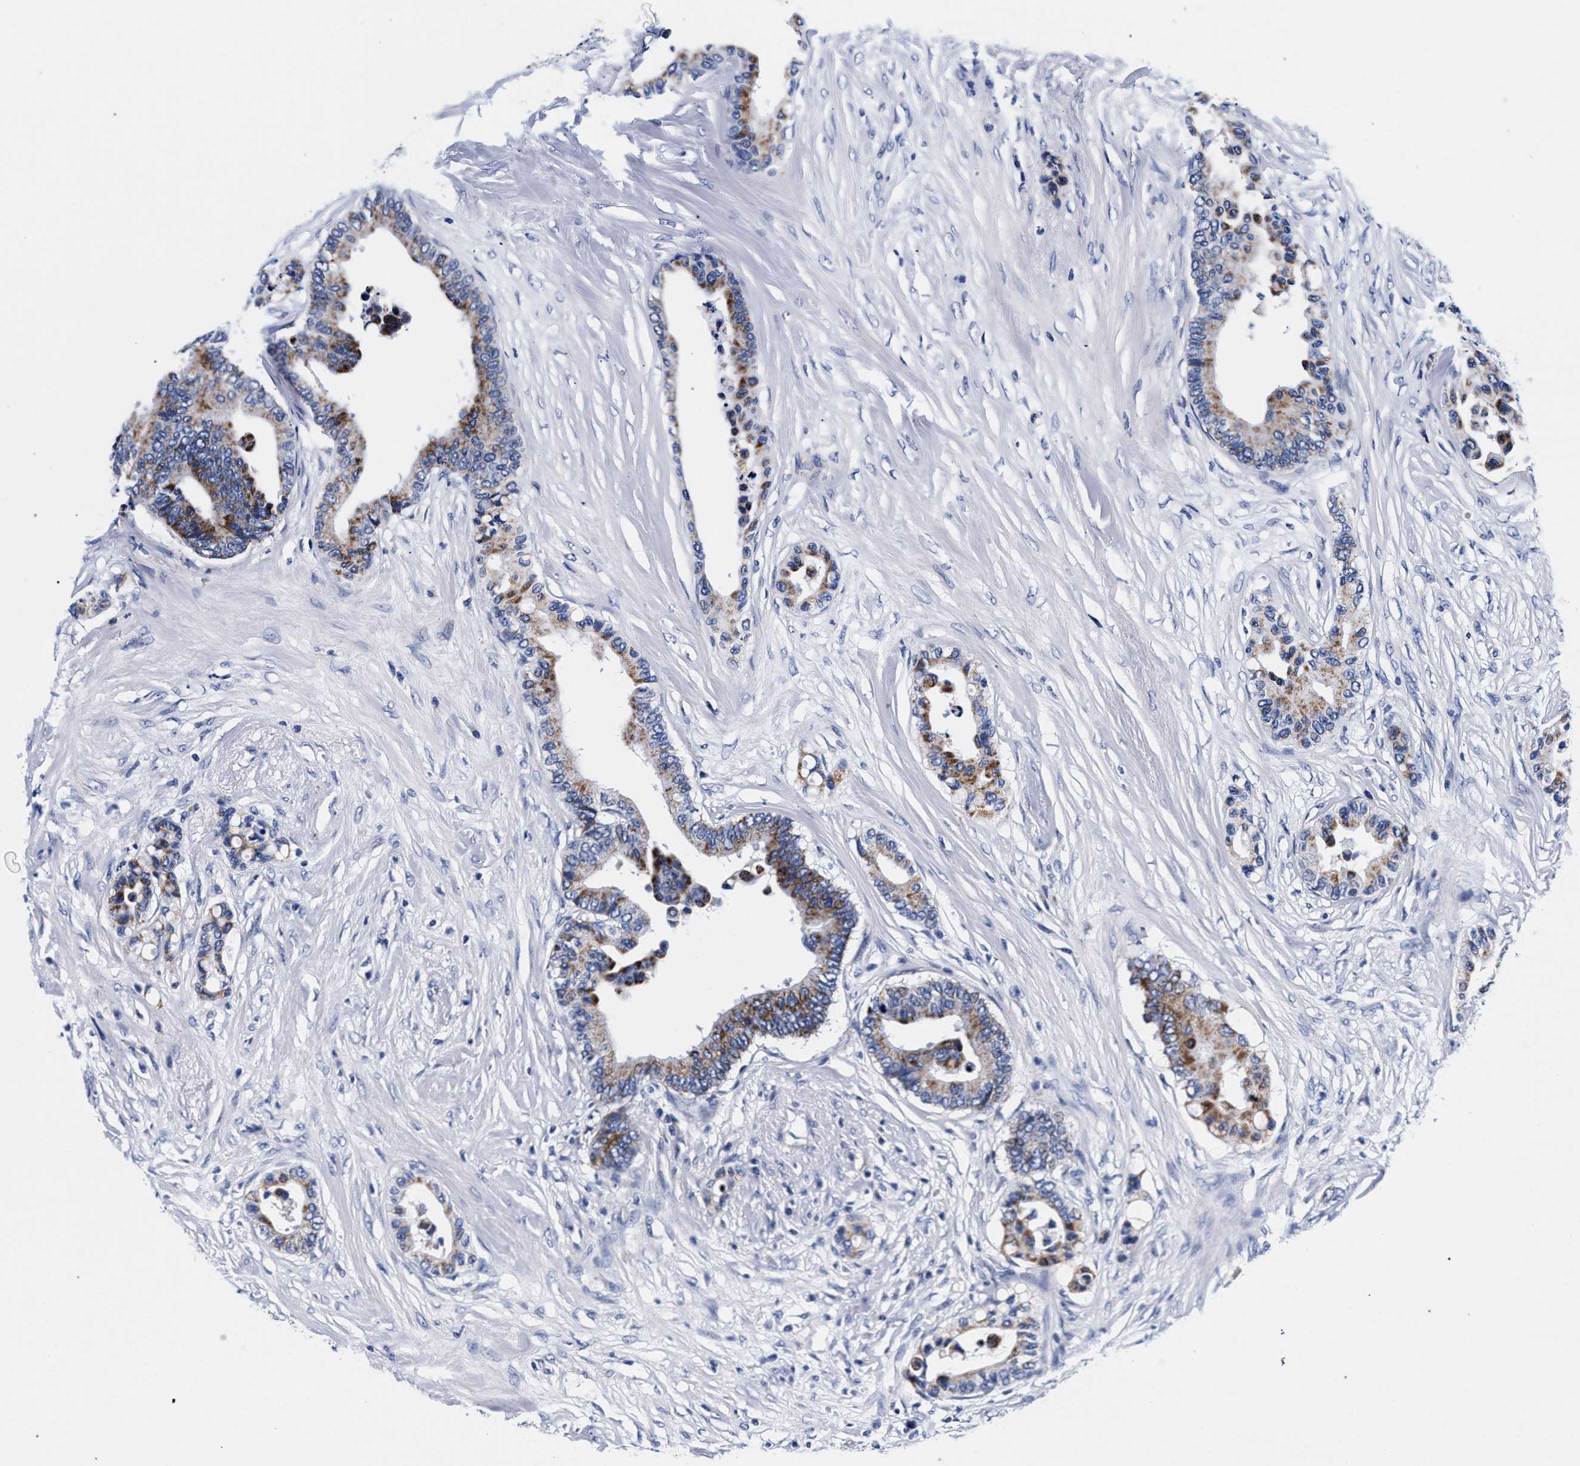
{"staining": {"intensity": "strong", "quantity": ">75%", "location": "cytoplasmic/membranous"}, "tissue": "colorectal cancer", "cell_type": "Tumor cells", "image_type": "cancer", "snomed": [{"axis": "morphology", "description": "Normal tissue, NOS"}, {"axis": "morphology", "description": "Adenocarcinoma, NOS"}, {"axis": "topography", "description": "Colon"}], "caption": "Human colorectal adenocarcinoma stained for a protein (brown) shows strong cytoplasmic/membranous positive staining in about >75% of tumor cells.", "gene": "RAB3B", "patient": {"sex": "male", "age": 82}}